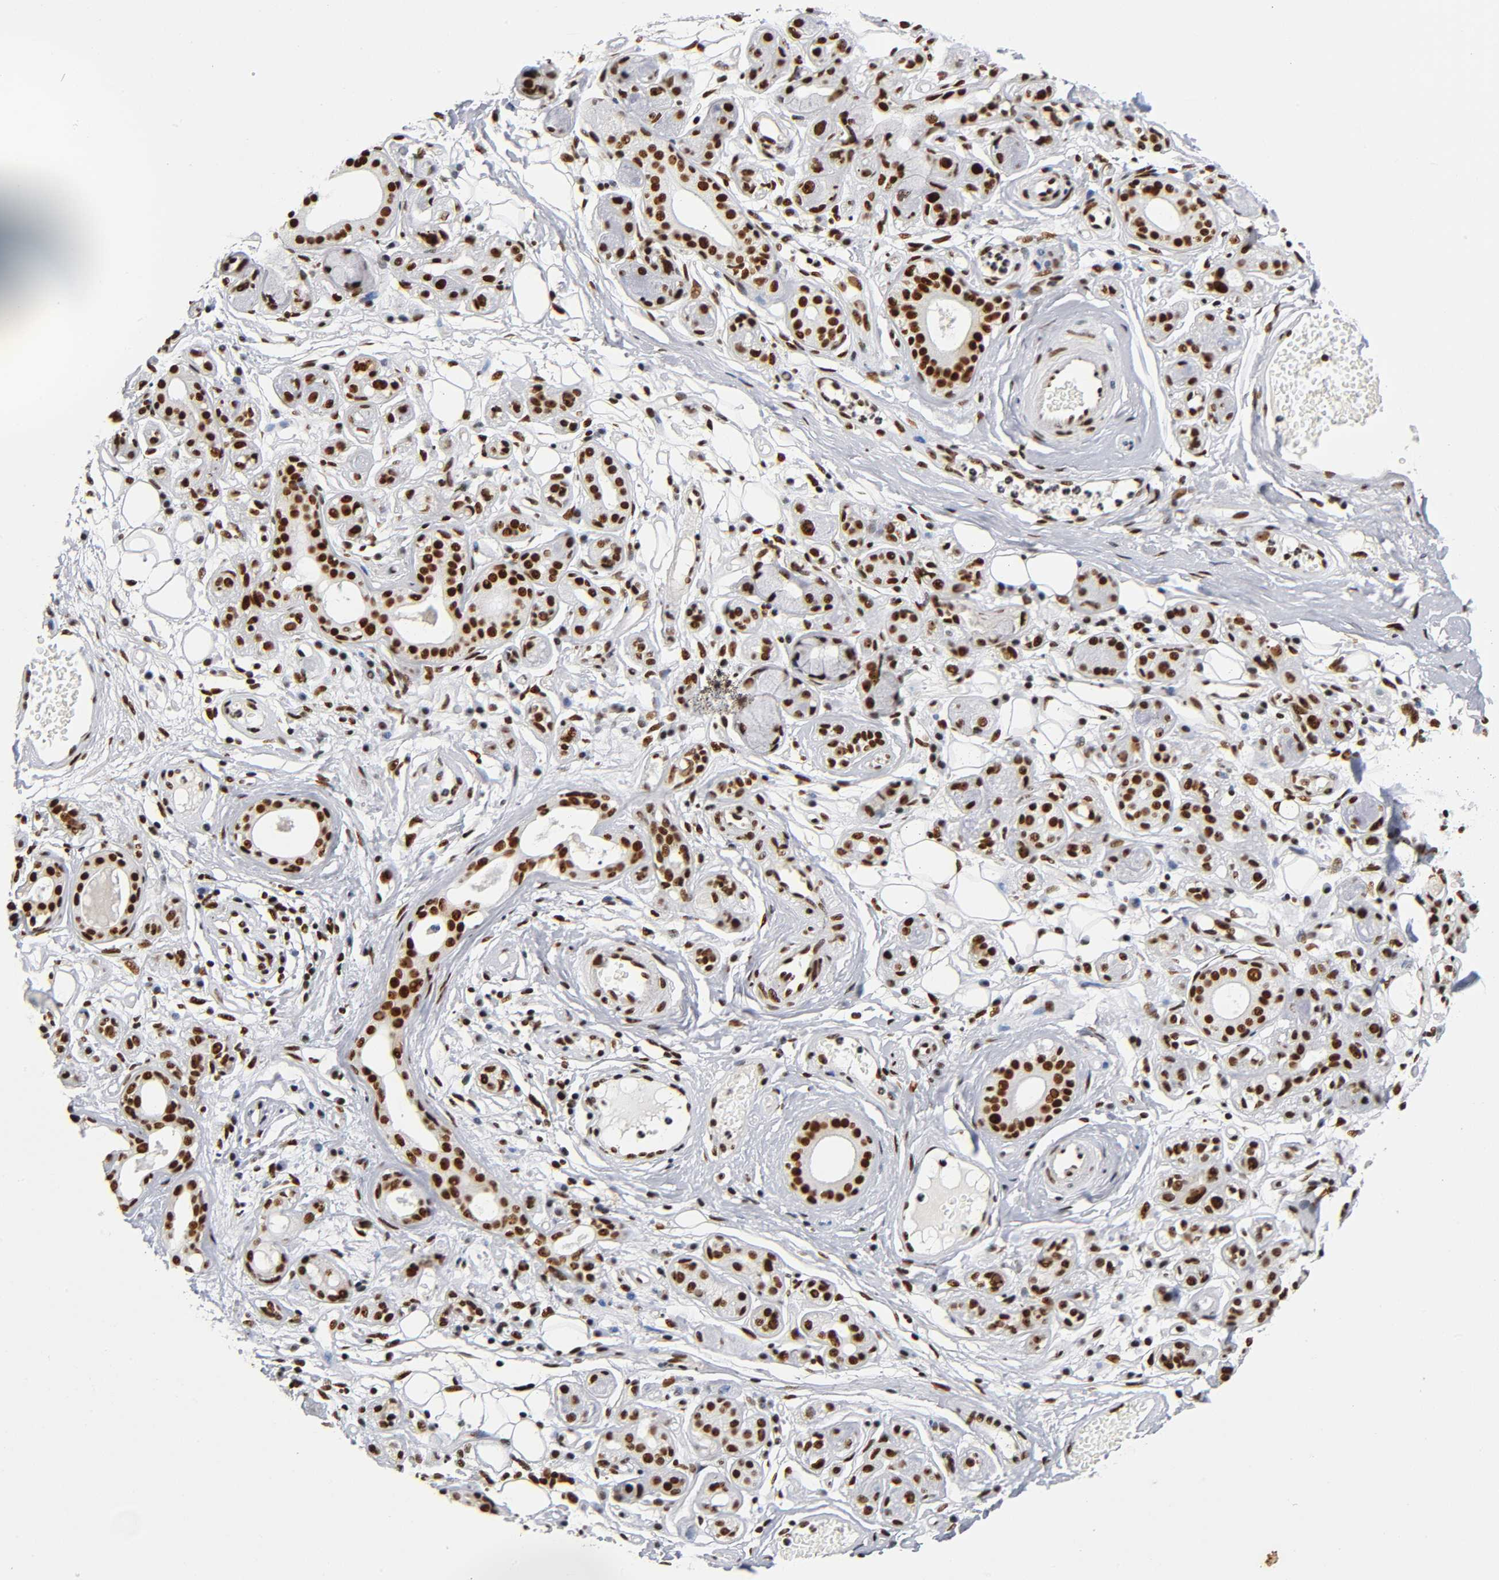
{"staining": {"intensity": "strong", "quantity": ">75%", "location": "nuclear"}, "tissue": "salivary gland", "cell_type": "Glandular cells", "image_type": "normal", "snomed": [{"axis": "morphology", "description": "Normal tissue, NOS"}, {"axis": "topography", "description": "Salivary gland"}], "caption": "The image displays immunohistochemical staining of unremarkable salivary gland. There is strong nuclear staining is present in about >75% of glandular cells.", "gene": "UBTF", "patient": {"sex": "male", "age": 54}}